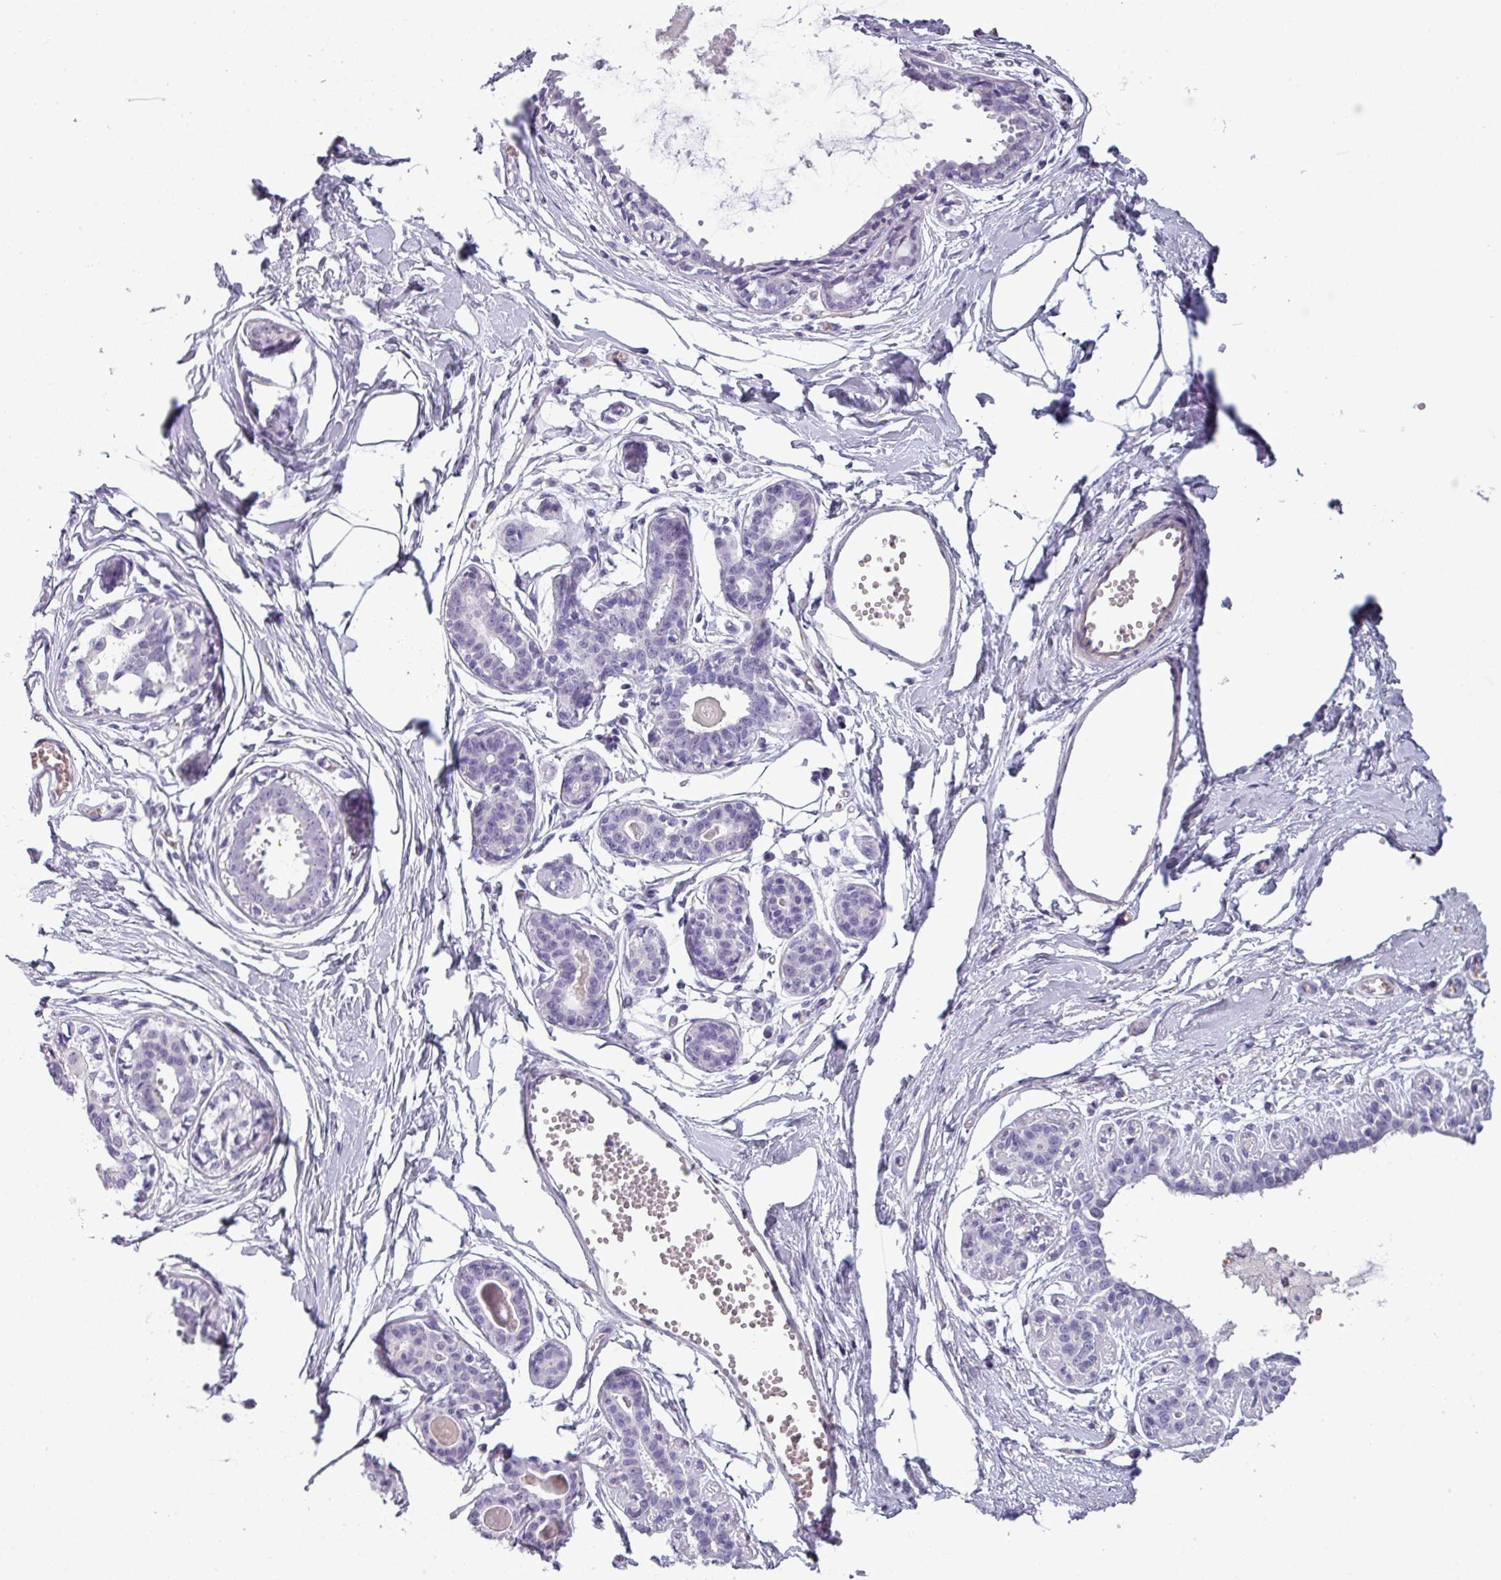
{"staining": {"intensity": "negative", "quantity": "none", "location": "none"}, "tissue": "breast", "cell_type": "Adipocytes", "image_type": "normal", "snomed": [{"axis": "morphology", "description": "Normal tissue, NOS"}, {"axis": "topography", "description": "Breast"}], "caption": "This is an immunohistochemistry histopathology image of normal breast. There is no expression in adipocytes.", "gene": "AREL1", "patient": {"sex": "female", "age": 45}}